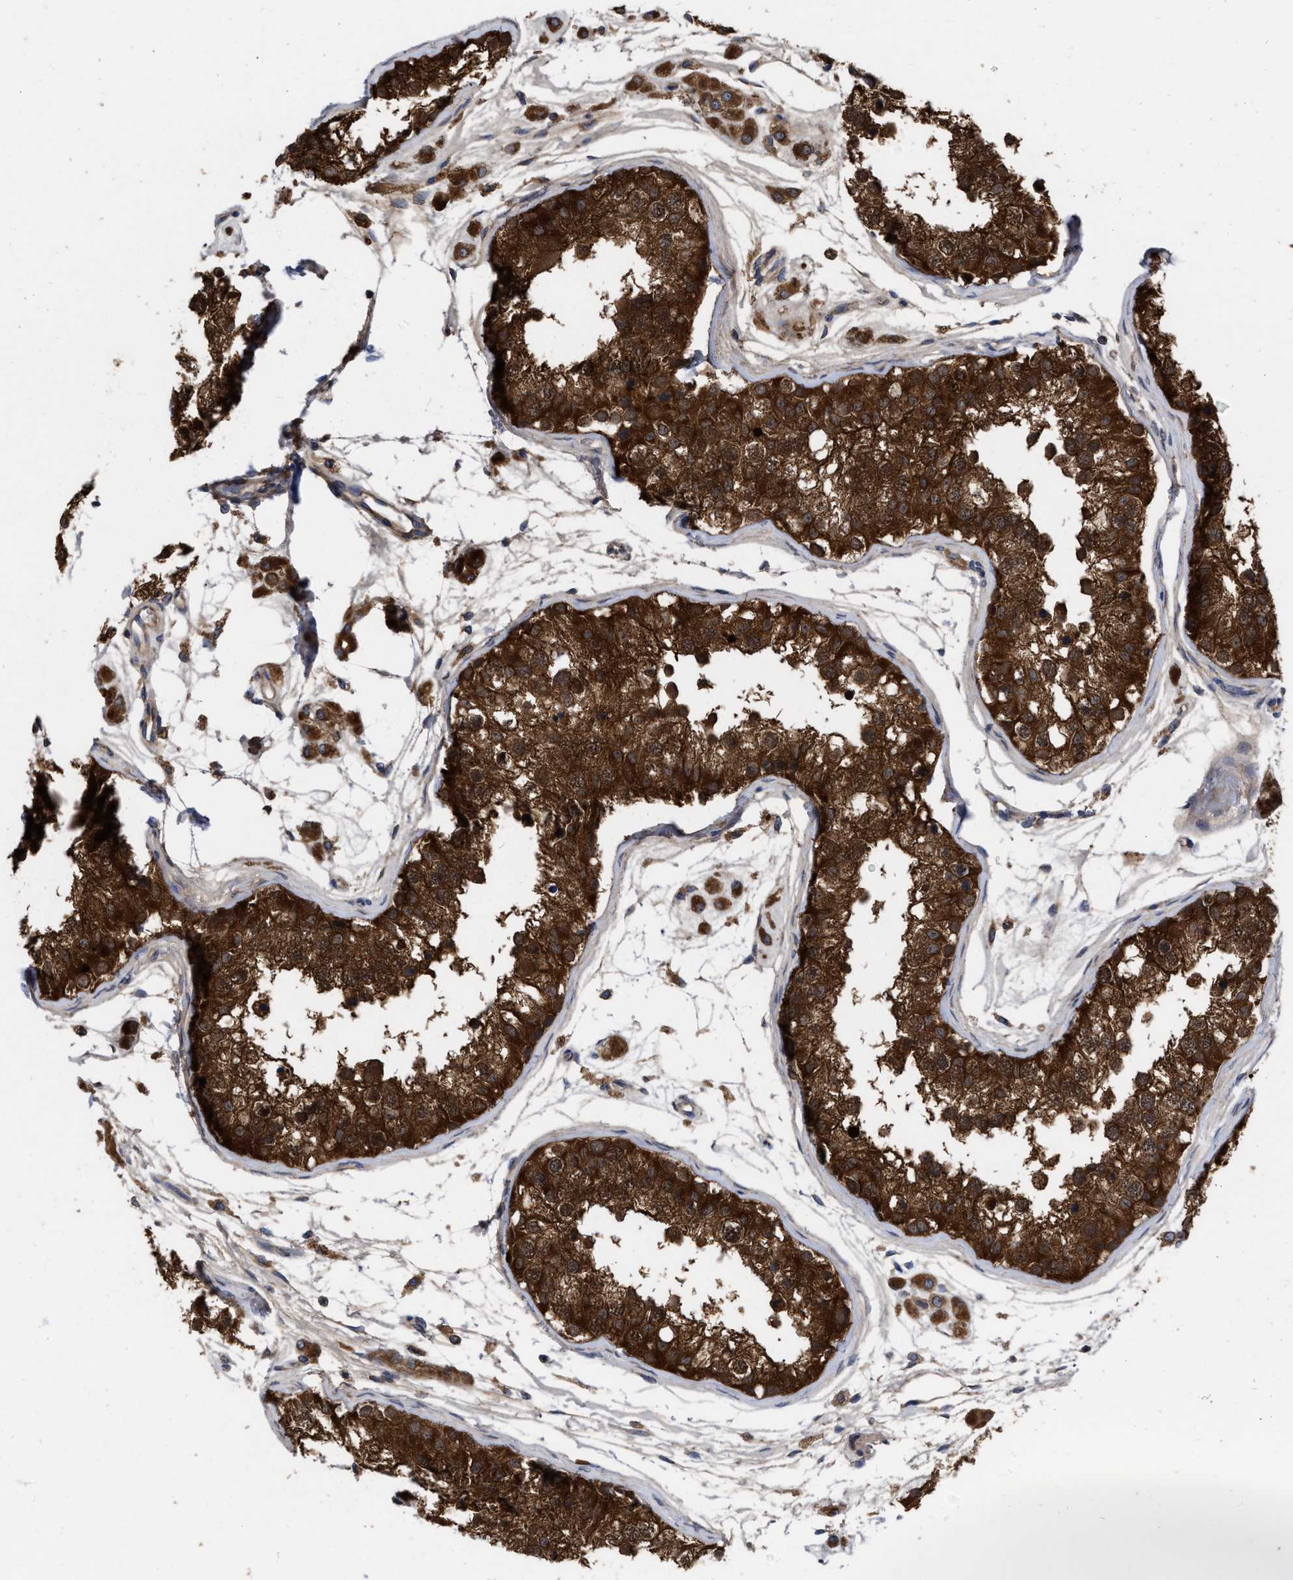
{"staining": {"intensity": "strong", "quantity": ">75%", "location": "cytoplasmic/membranous"}, "tissue": "testis", "cell_type": "Cells in seminiferous ducts", "image_type": "normal", "snomed": [{"axis": "morphology", "description": "Normal tissue, NOS"}, {"axis": "morphology", "description": "Adenocarcinoma, metastatic, NOS"}, {"axis": "topography", "description": "Testis"}], "caption": "Protein expression analysis of unremarkable testis displays strong cytoplasmic/membranous expression in about >75% of cells in seminiferous ducts.", "gene": "CDKN2C", "patient": {"sex": "male", "age": 26}}